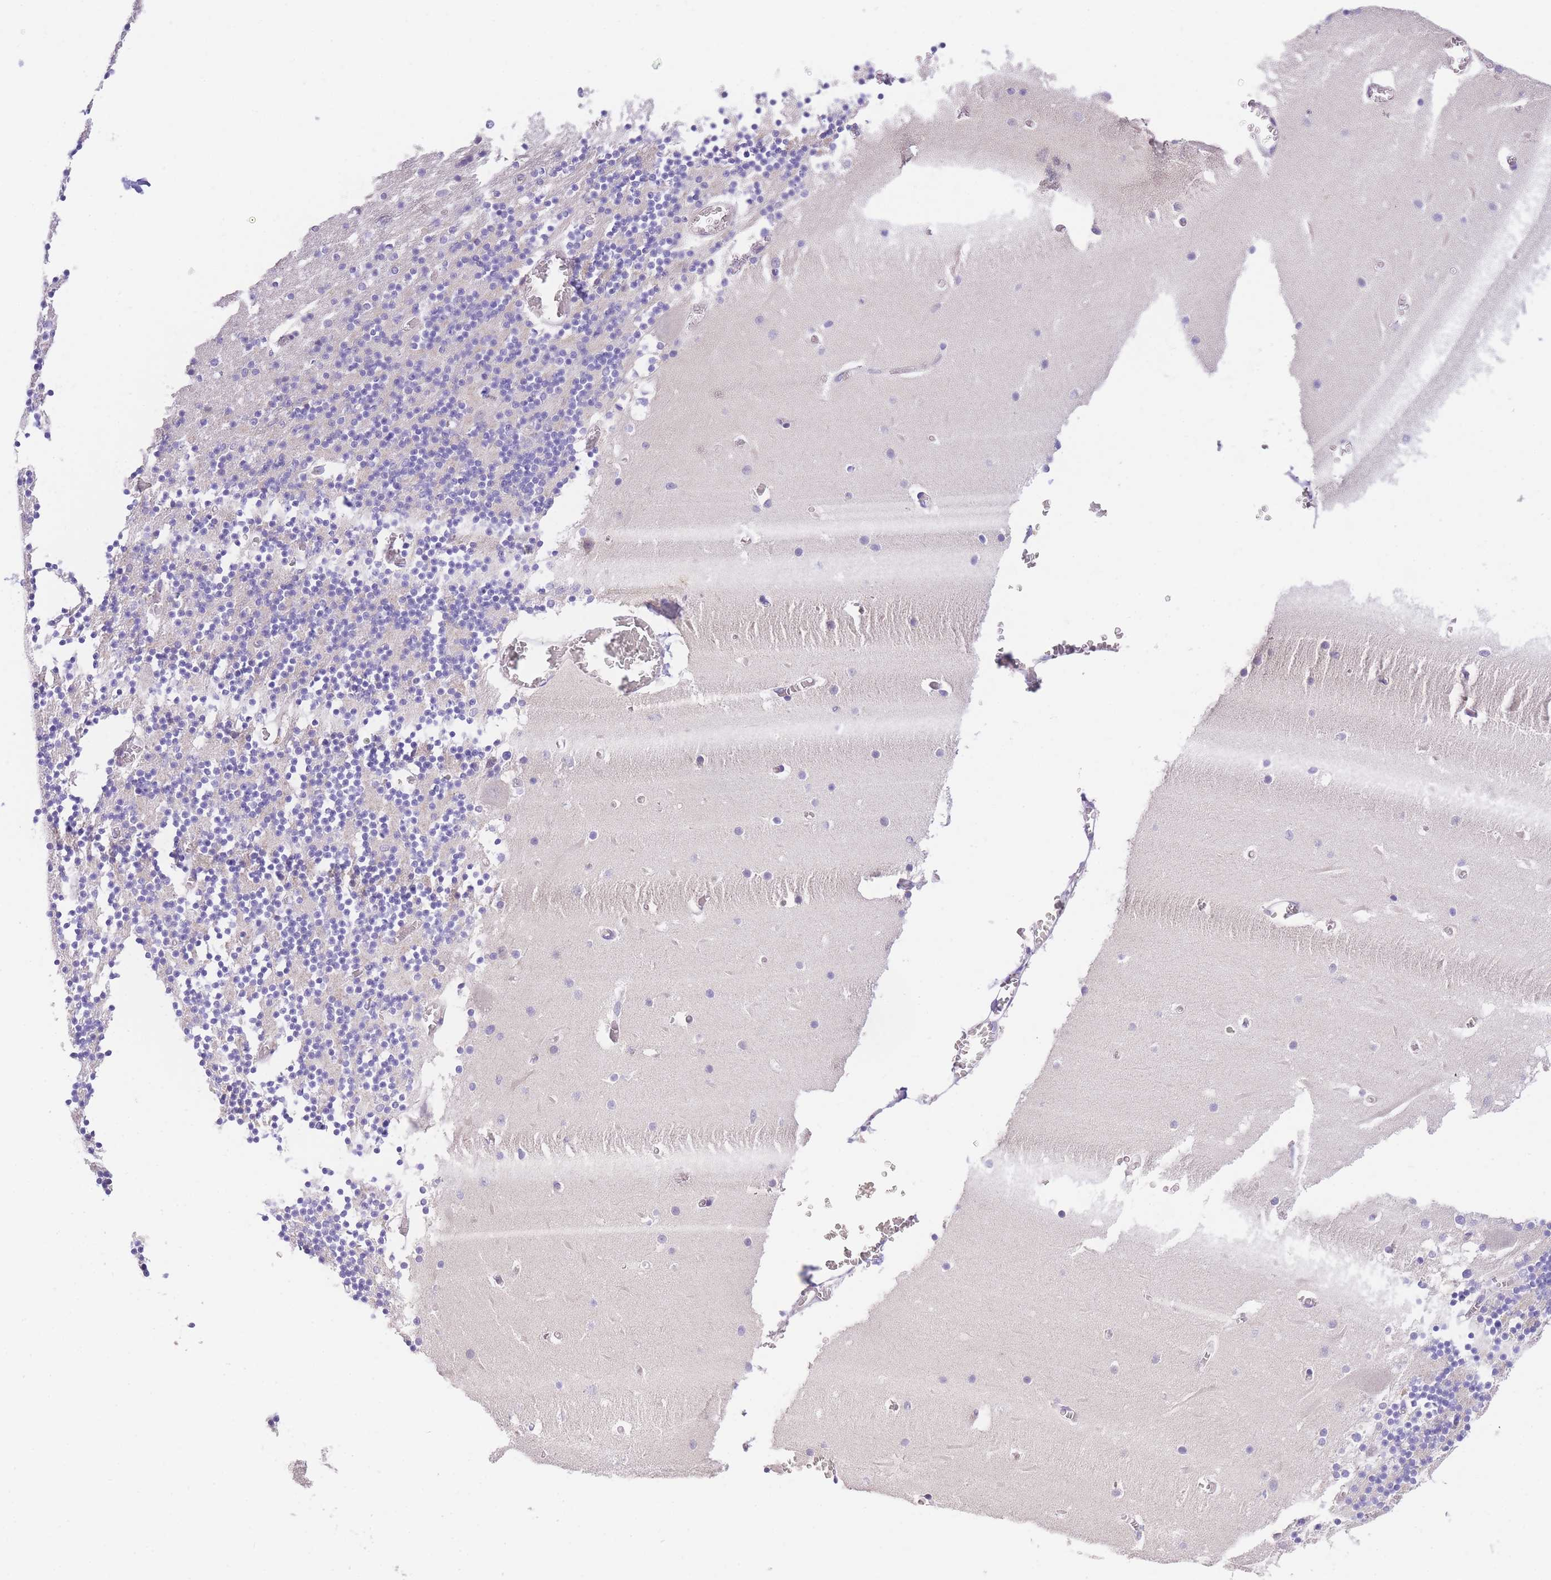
{"staining": {"intensity": "negative", "quantity": "none", "location": "none"}, "tissue": "cerebellum", "cell_type": "Cells in granular layer", "image_type": "normal", "snomed": [{"axis": "morphology", "description": "Normal tissue, NOS"}, {"axis": "topography", "description": "Cerebellum"}], "caption": "This is an immunohistochemistry photomicrograph of unremarkable cerebellum. There is no expression in cells in granular layer.", "gene": "SLC35F2", "patient": {"sex": "female", "age": 28}}